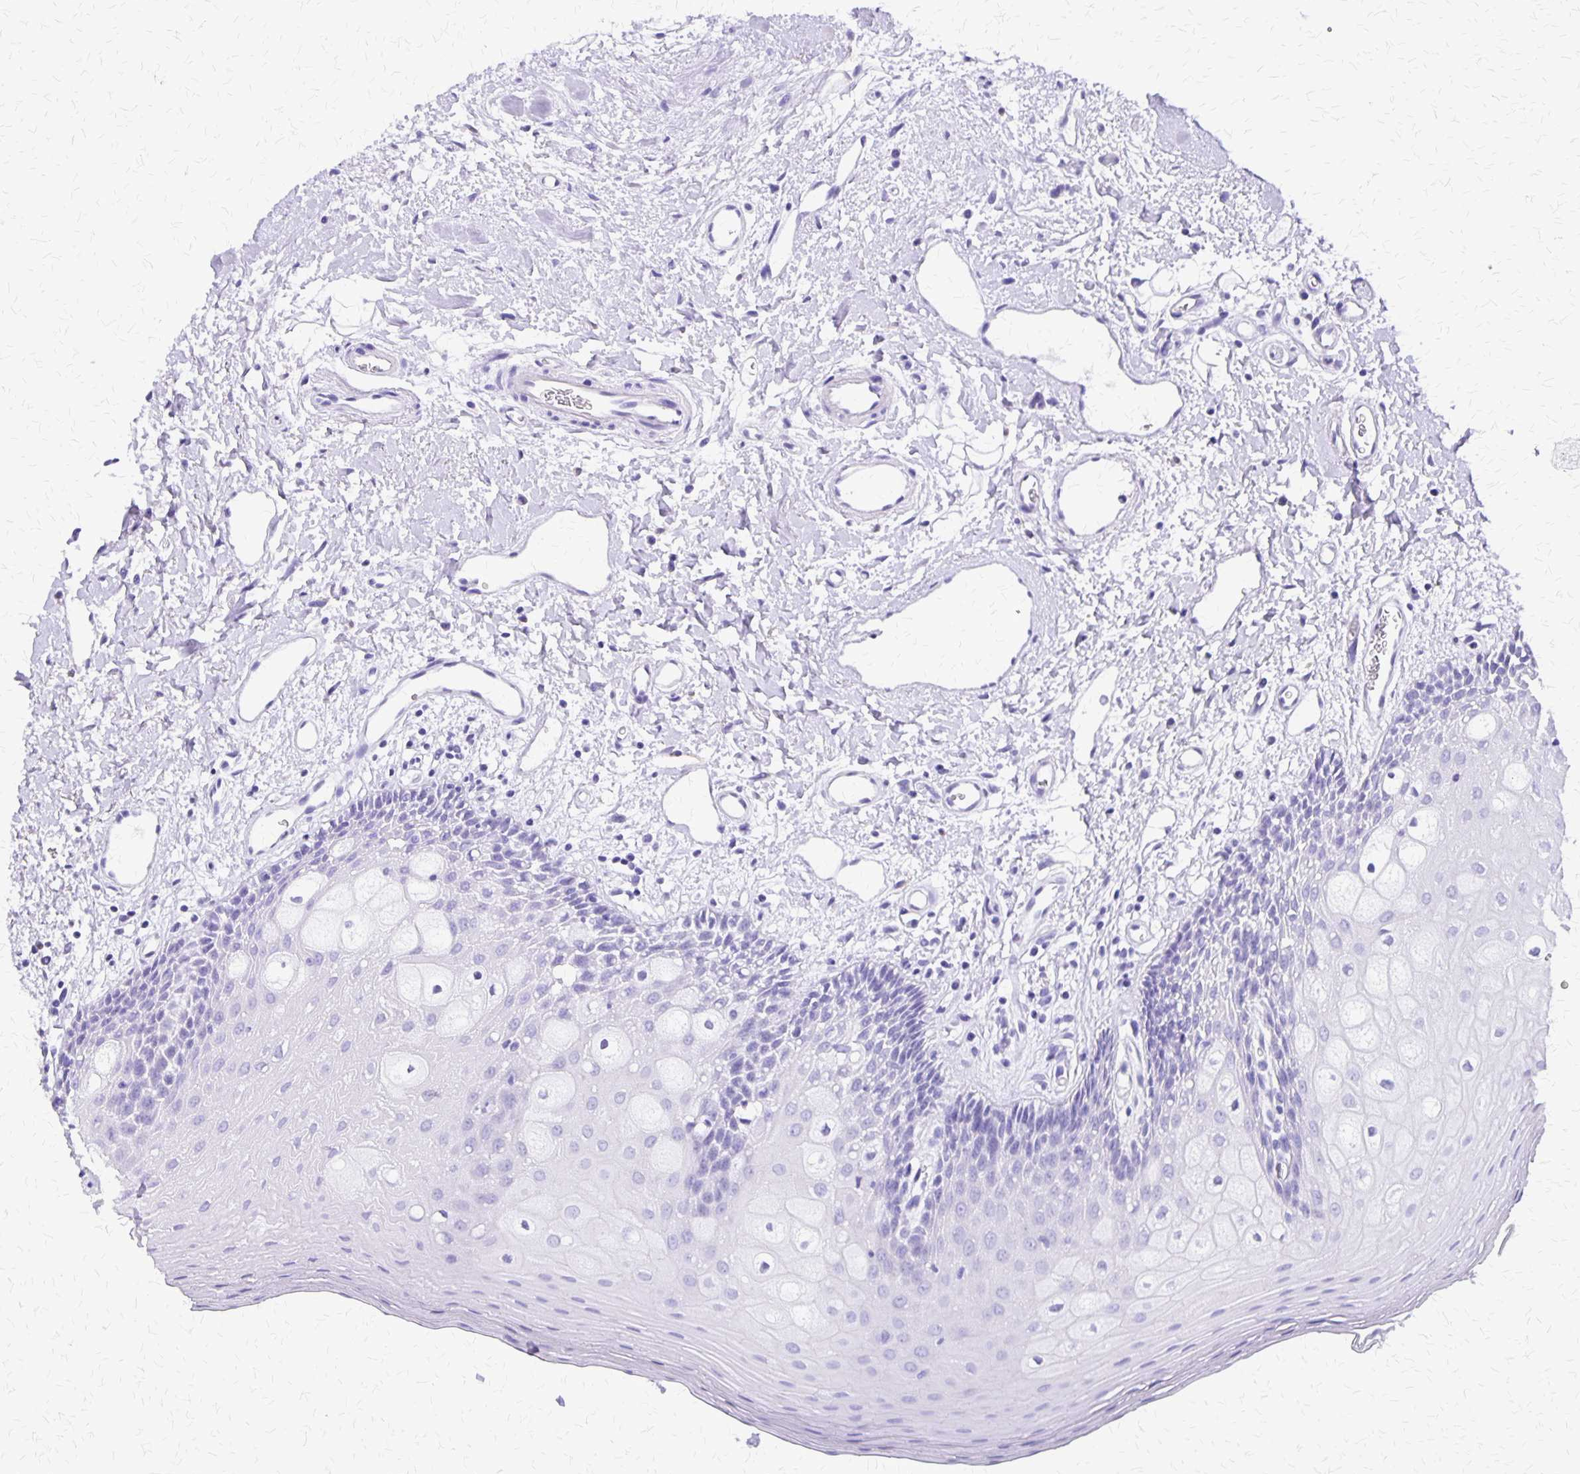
{"staining": {"intensity": "negative", "quantity": "none", "location": "none"}, "tissue": "oral mucosa", "cell_type": "Squamous epithelial cells", "image_type": "normal", "snomed": [{"axis": "morphology", "description": "Normal tissue, NOS"}, {"axis": "topography", "description": "Oral tissue"}], "caption": "Histopathology image shows no protein expression in squamous epithelial cells of normal oral mucosa. The staining was performed using DAB (3,3'-diaminobenzidine) to visualize the protein expression in brown, while the nuclei were stained in blue with hematoxylin (Magnification: 20x).", "gene": "SLC13A2", "patient": {"sex": "female", "age": 43}}